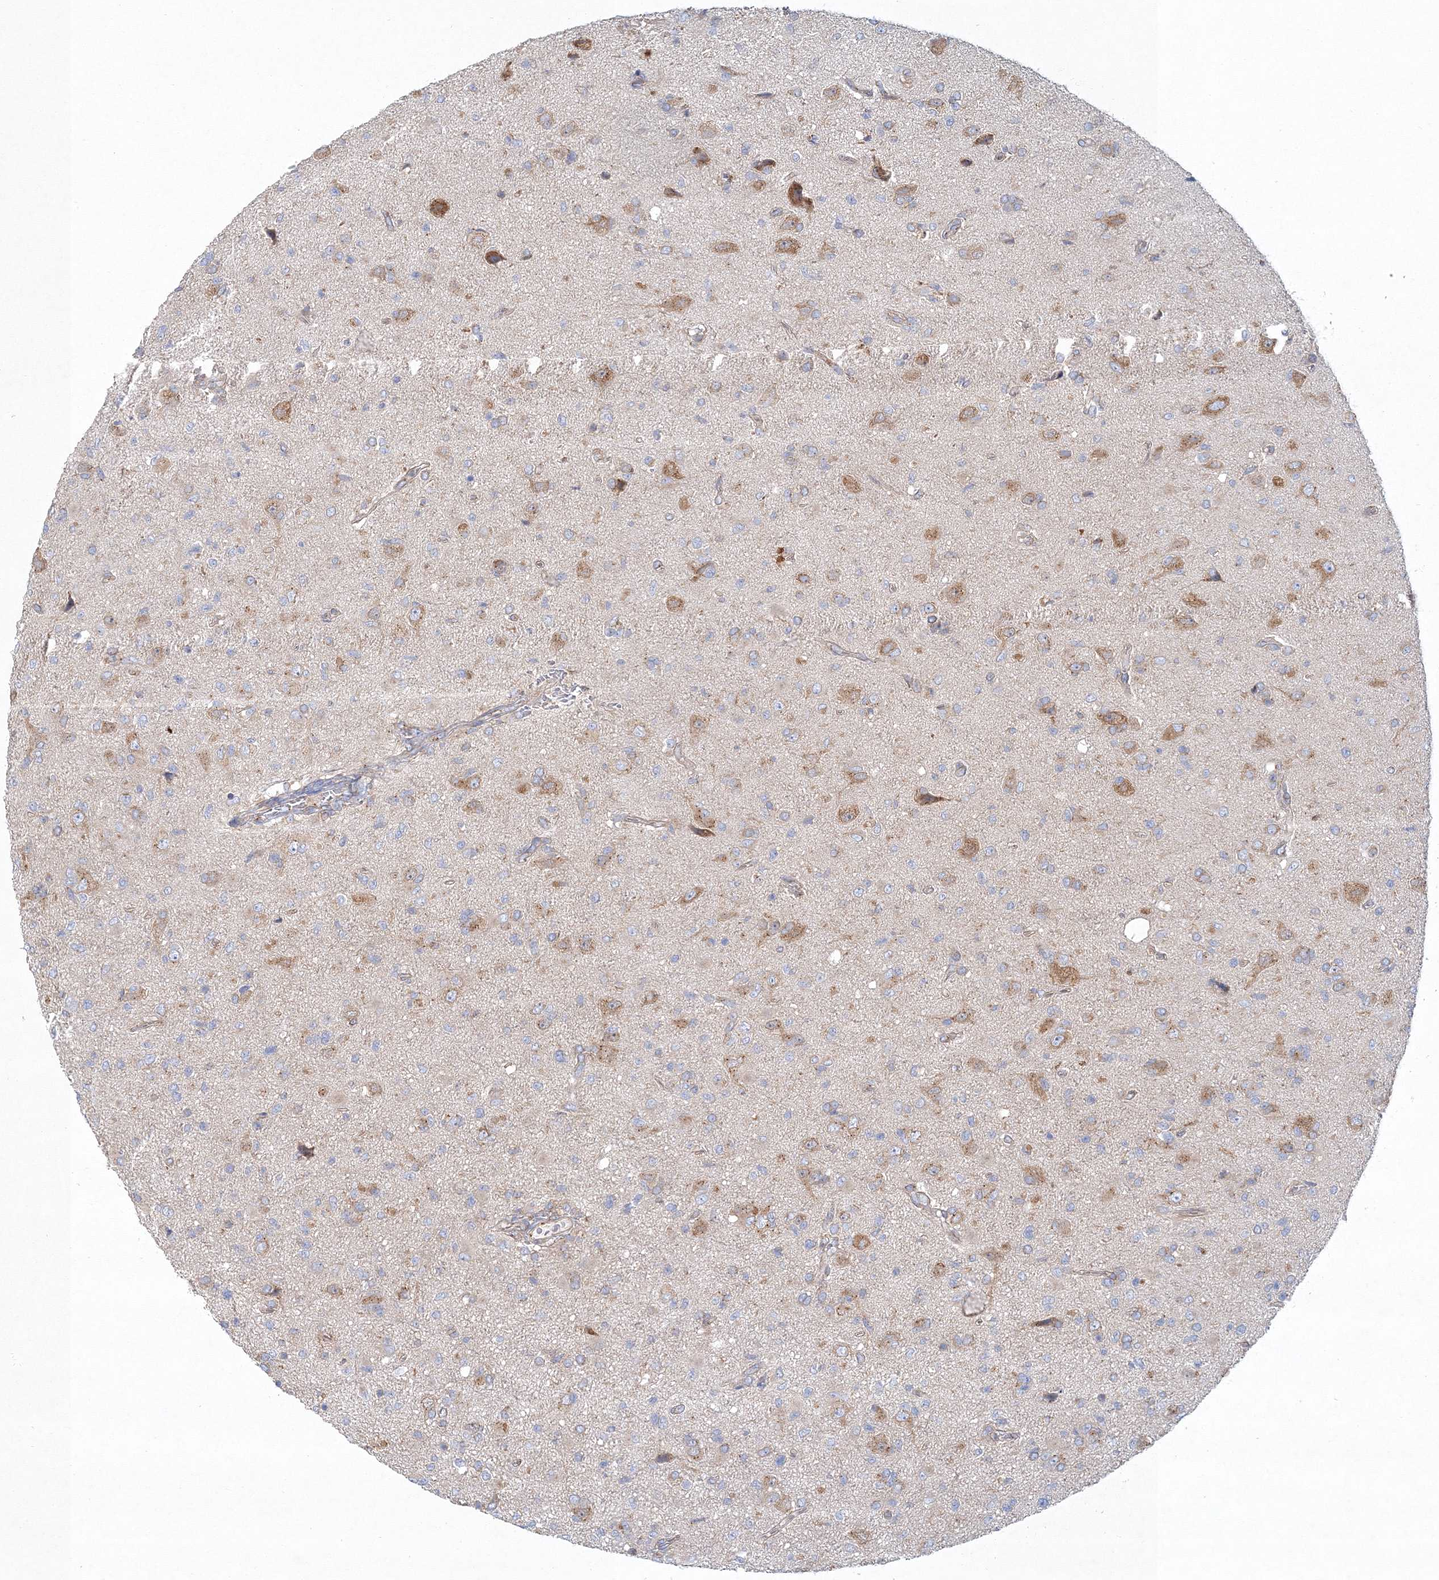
{"staining": {"intensity": "weak", "quantity": "<25%", "location": "cytoplasmic/membranous"}, "tissue": "glioma", "cell_type": "Tumor cells", "image_type": "cancer", "snomed": [{"axis": "morphology", "description": "Glioma, malignant, High grade"}, {"axis": "topography", "description": "Brain"}], "caption": "This is an immunohistochemistry (IHC) micrograph of malignant glioma (high-grade). There is no expression in tumor cells.", "gene": "SEC23IP", "patient": {"sex": "female", "age": 57}}